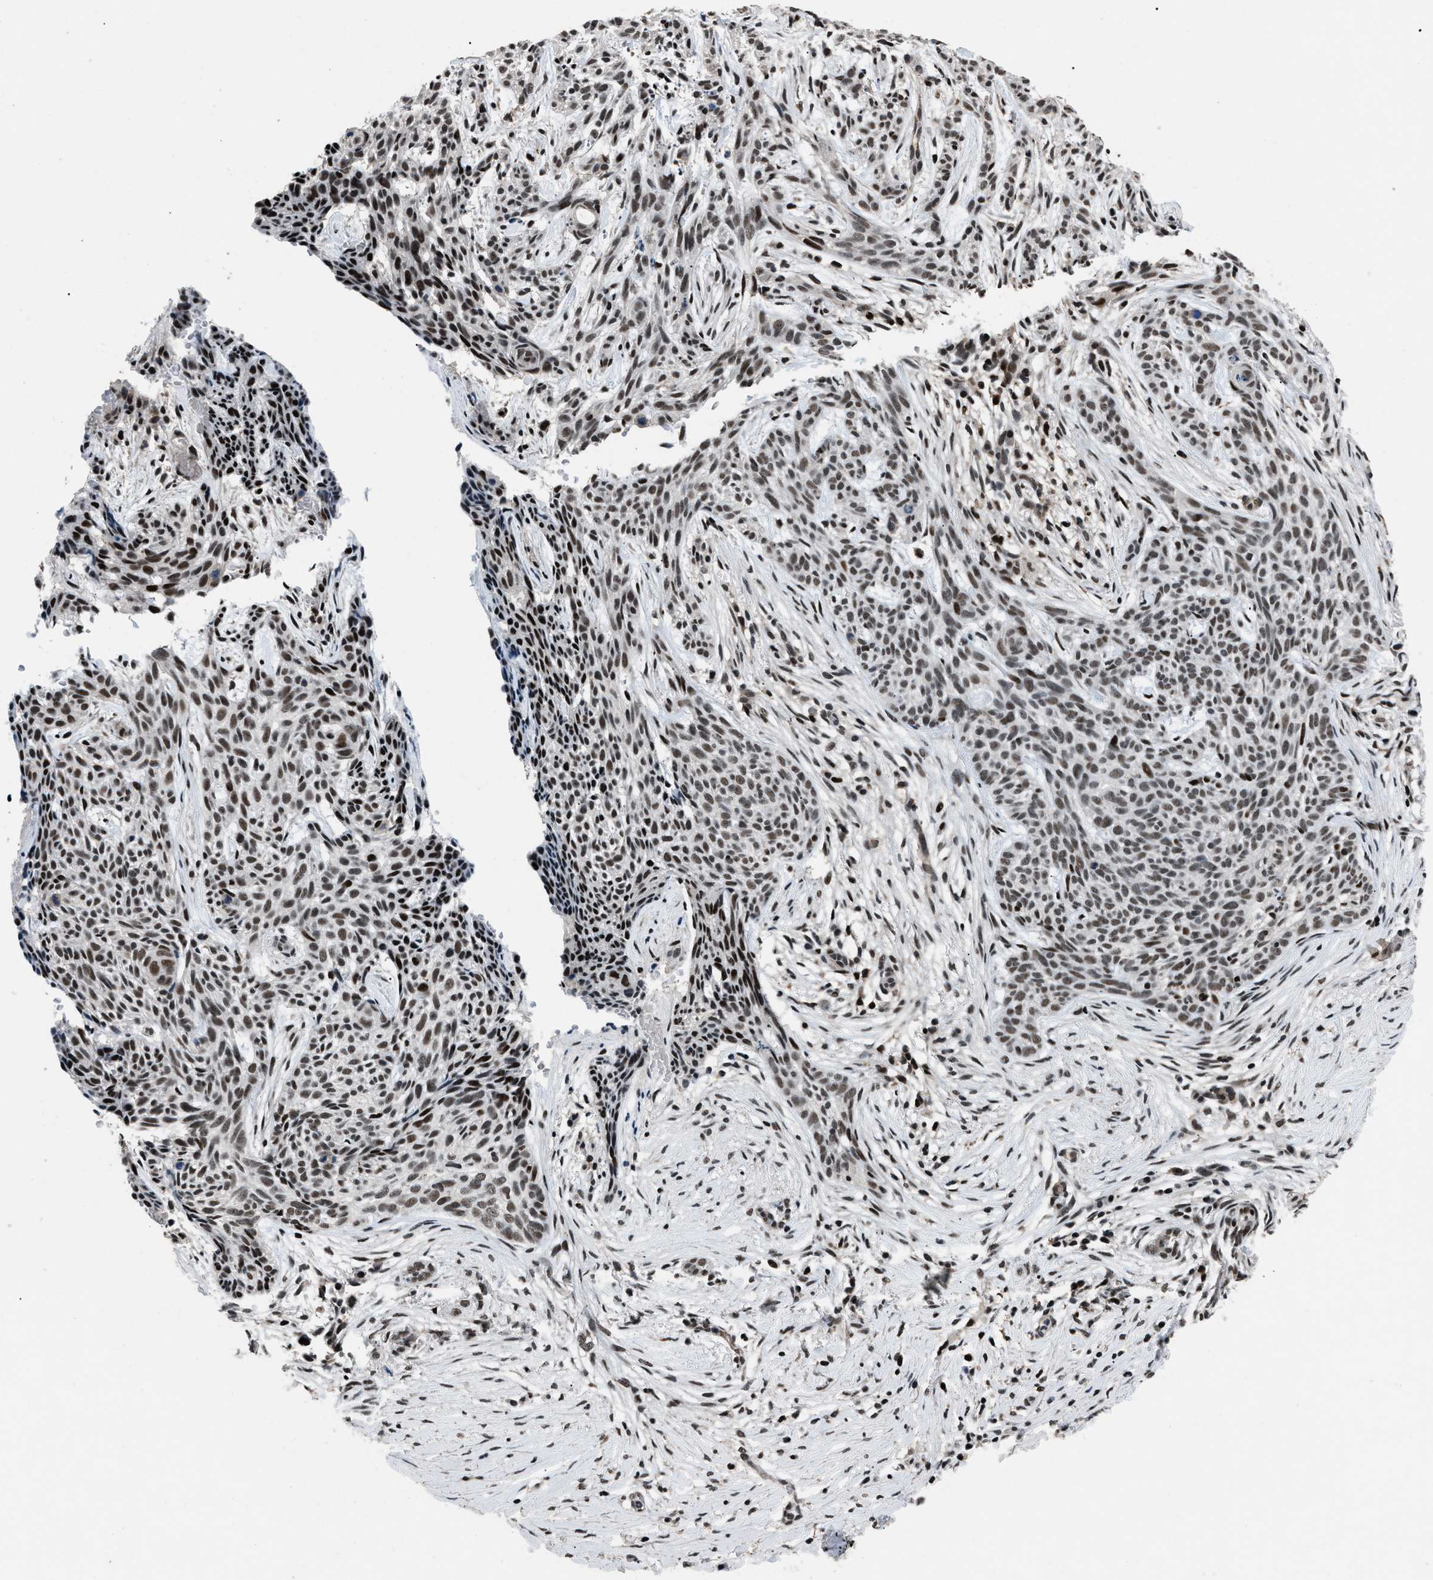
{"staining": {"intensity": "strong", "quantity": ">75%", "location": "nuclear"}, "tissue": "skin cancer", "cell_type": "Tumor cells", "image_type": "cancer", "snomed": [{"axis": "morphology", "description": "Basal cell carcinoma"}, {"axis": "topography", "description": "Skin"}], "caption": "A high-resolution histopathology image shows IHC staining of skin basal cell carcinoma, which displays strong nuclear expression in approximately >75% of tumor cells.", "gene": "SMARCB1", "patient": {"sex": "female", "age": 59}}